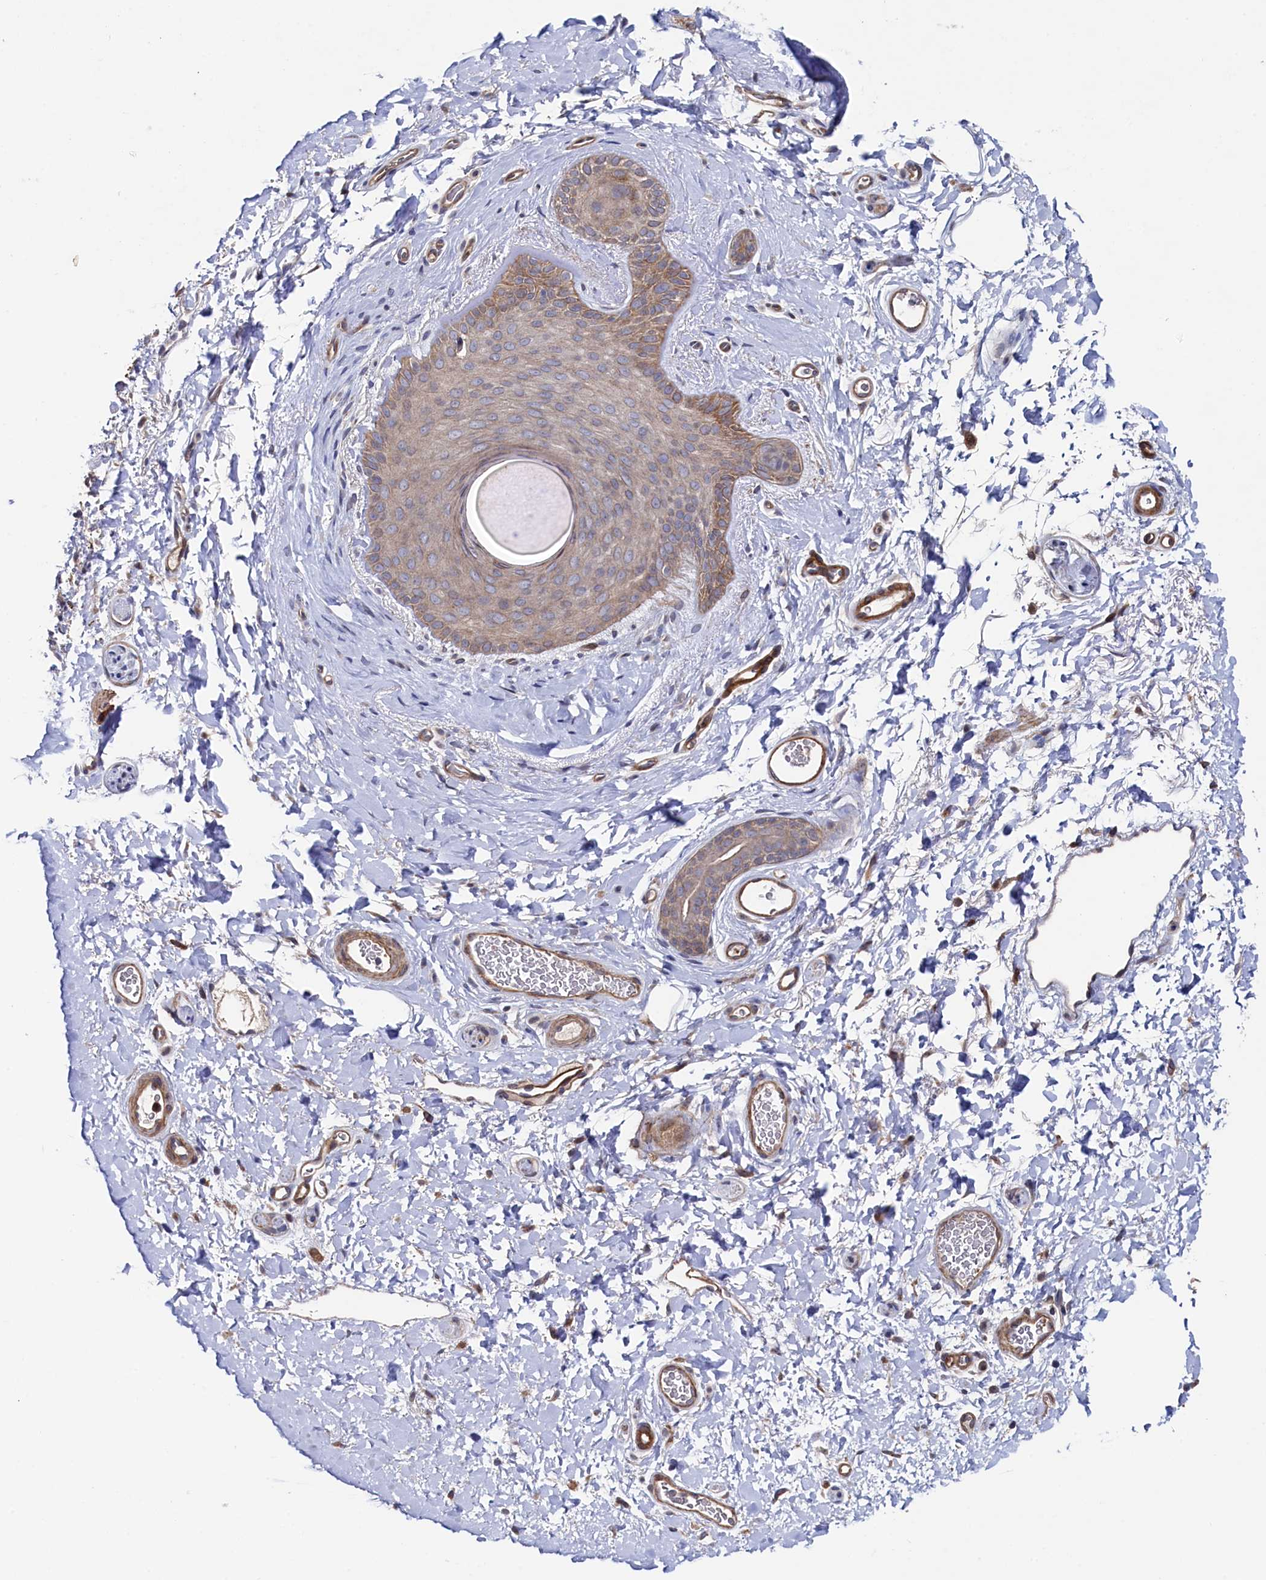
{"staining": {"intensity": "moderate", "quantity": "25%-75%", "location": "cytoplasmic/membranous"}, "tissue": "skin", "cell_type": "Epidermal cells", "image_type": "normal", "snomed": [{"axis": "morphology", "description": "Normal tissue, NOS"}, {"axis": "topography", "description": "Anal"}], "caption": "Epidermal cells show medium levels of moderate cytoplasmic/membranous staining in about 25%-75% of cells in normal skin.", "gene": "ZNF891", "patient": {"sex": "male", "age": 44}}